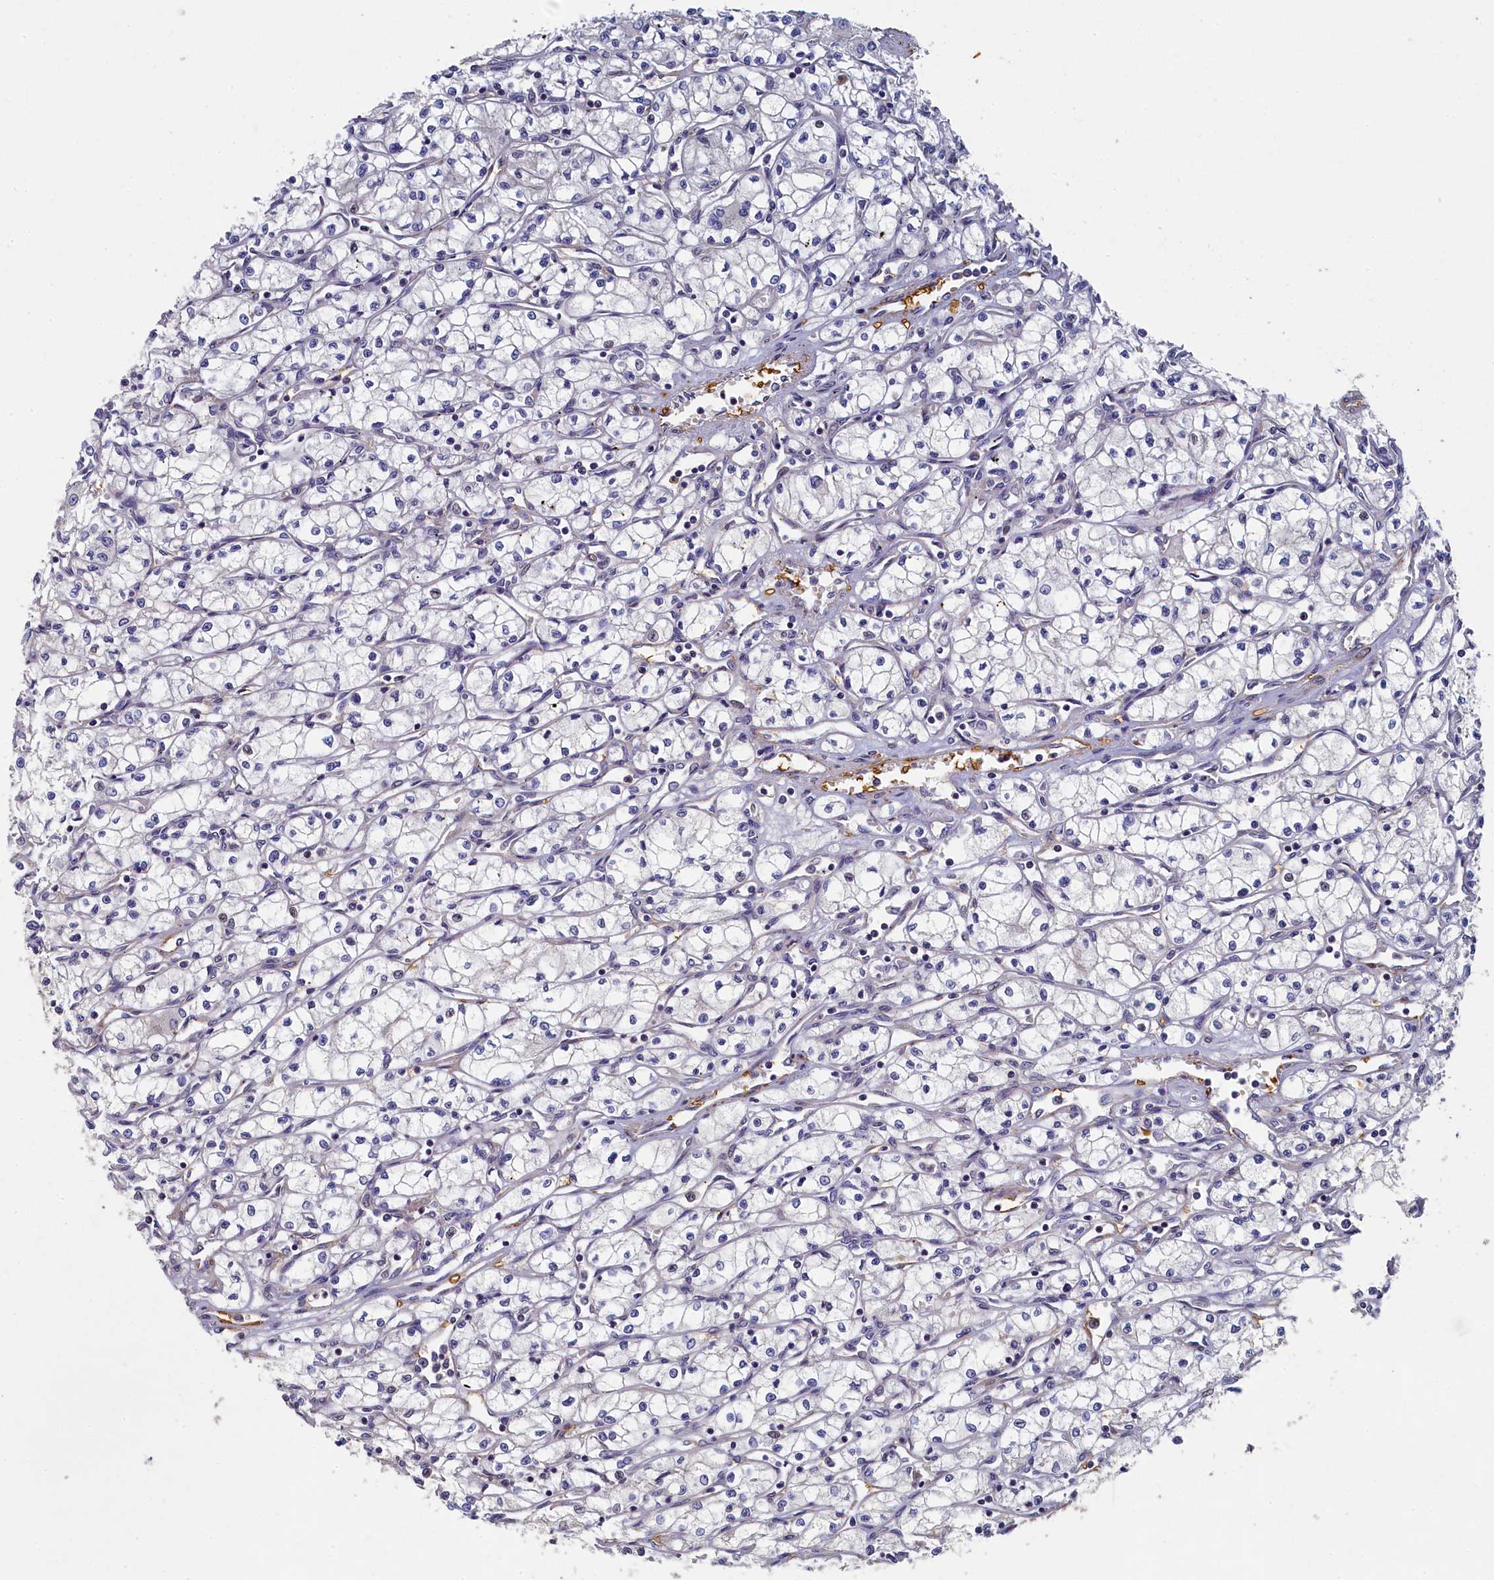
{"staining": {"intensity": "negative", "quantity": "none", "location": "none"}, "tissue": "renal cancer", "cell_type": "Tumor cells", "image_type": "cancer", "snomed": [{"axis": "morphology", "description": "Adenocarcinoma, NOS"}, {"axis": "topography", "description": "Kidney"}], "caption": "Immunohistochemistry (IHC) of adenocarcinoma (renal) demonstrates no positivity in tumor cells. The staining is performed using DAB brown chromogen with nuclei counter-stained in using hematoxylin.", "gene": "TBCB", "patient": {"sex": "male", "age": 59}}